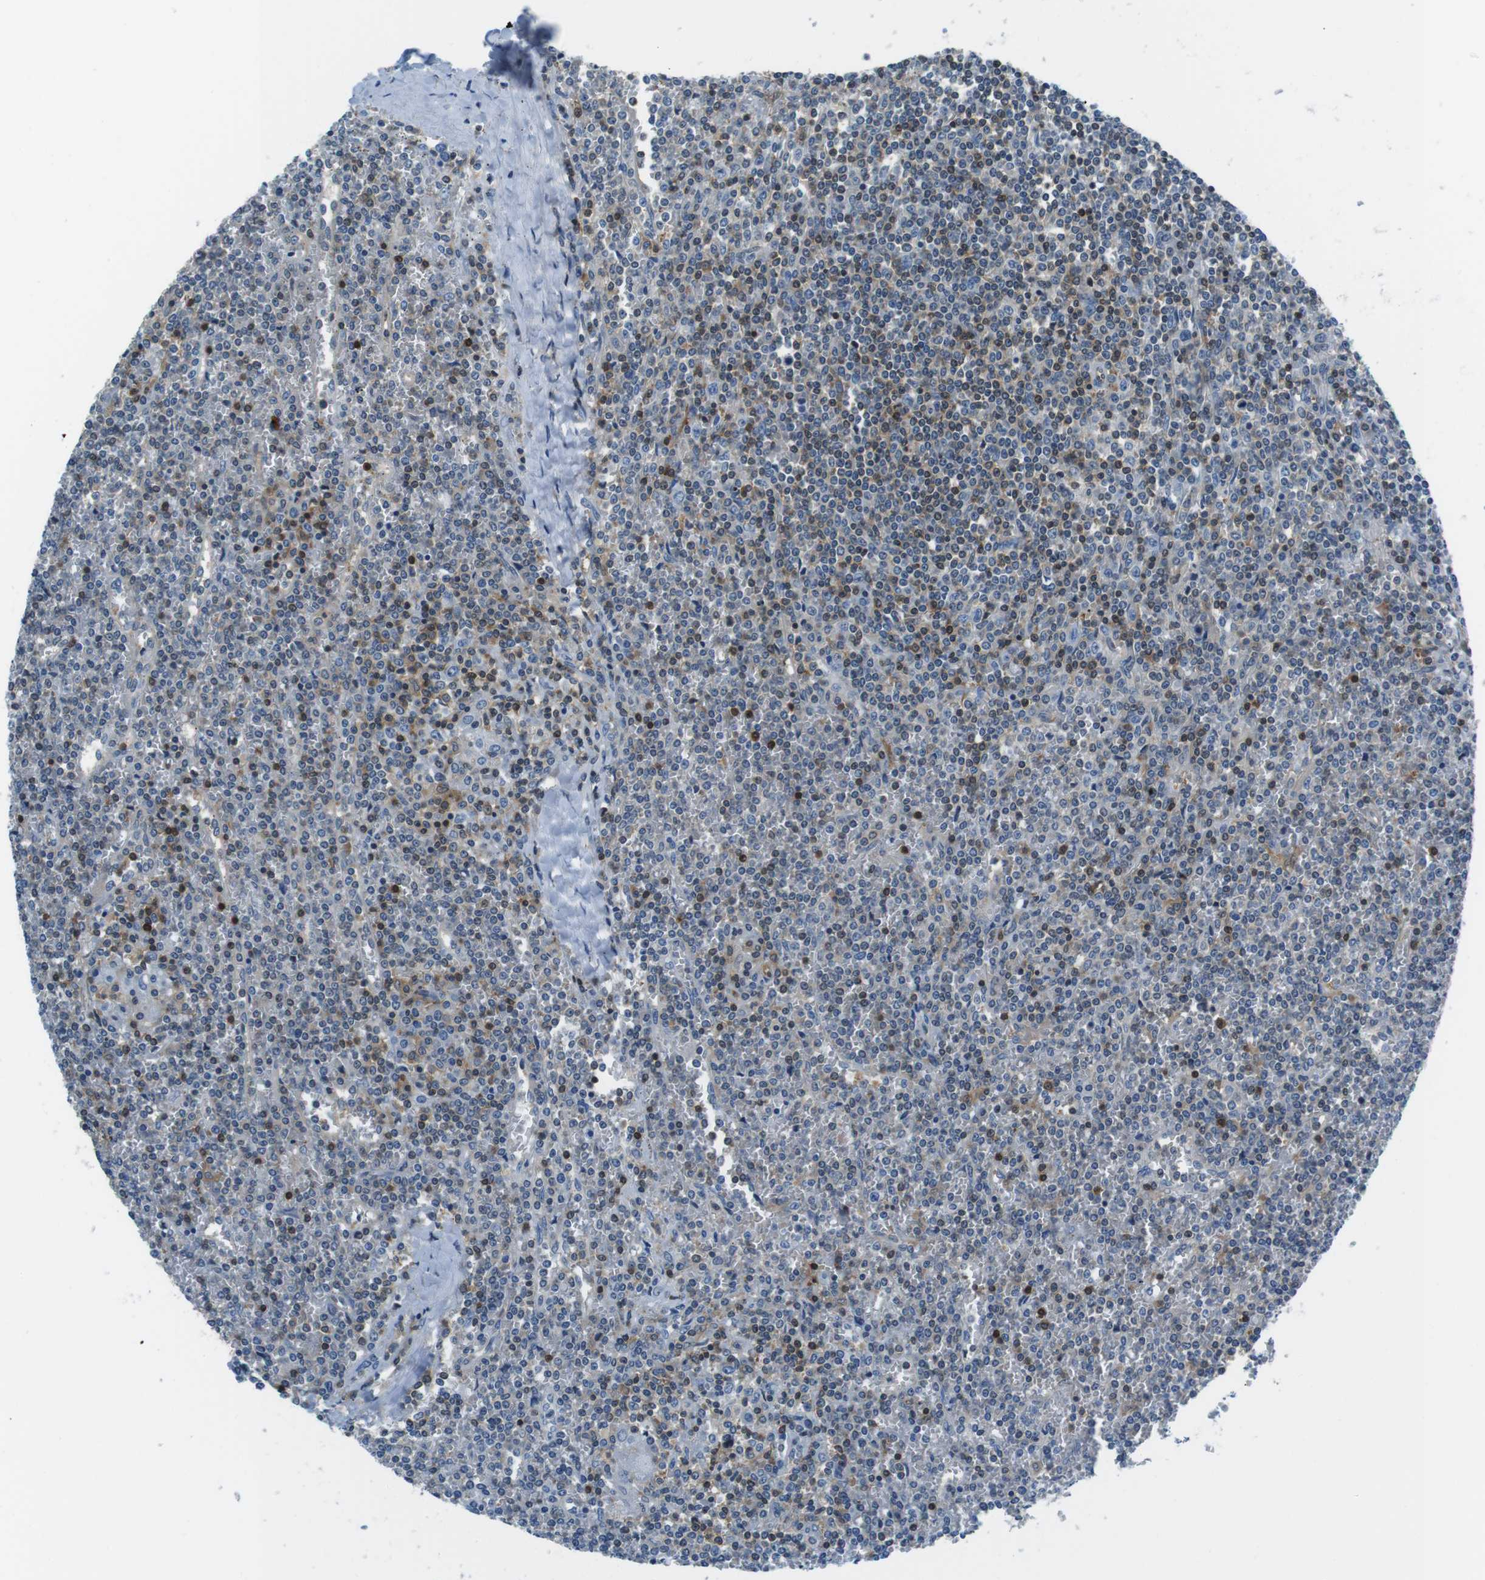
{"staining": {"intensity": "negative", "quantity": "none", "location": "none"}, "tissue": "lymphoma", "cell_type": "Tumor cells", "image_type": "cancer", "snomed": [{"axis": "morphology", "description": "Malignant lymphoma, non-Hodgkin's type, Low grade"}, {"axis": "topography", "description": "Spleen"}], "caption": "Micrograph shows no significant protein expression in tumor cells of lymphoma.", "gene": "TES", "patient": {"sex": "female", "age": 19}}